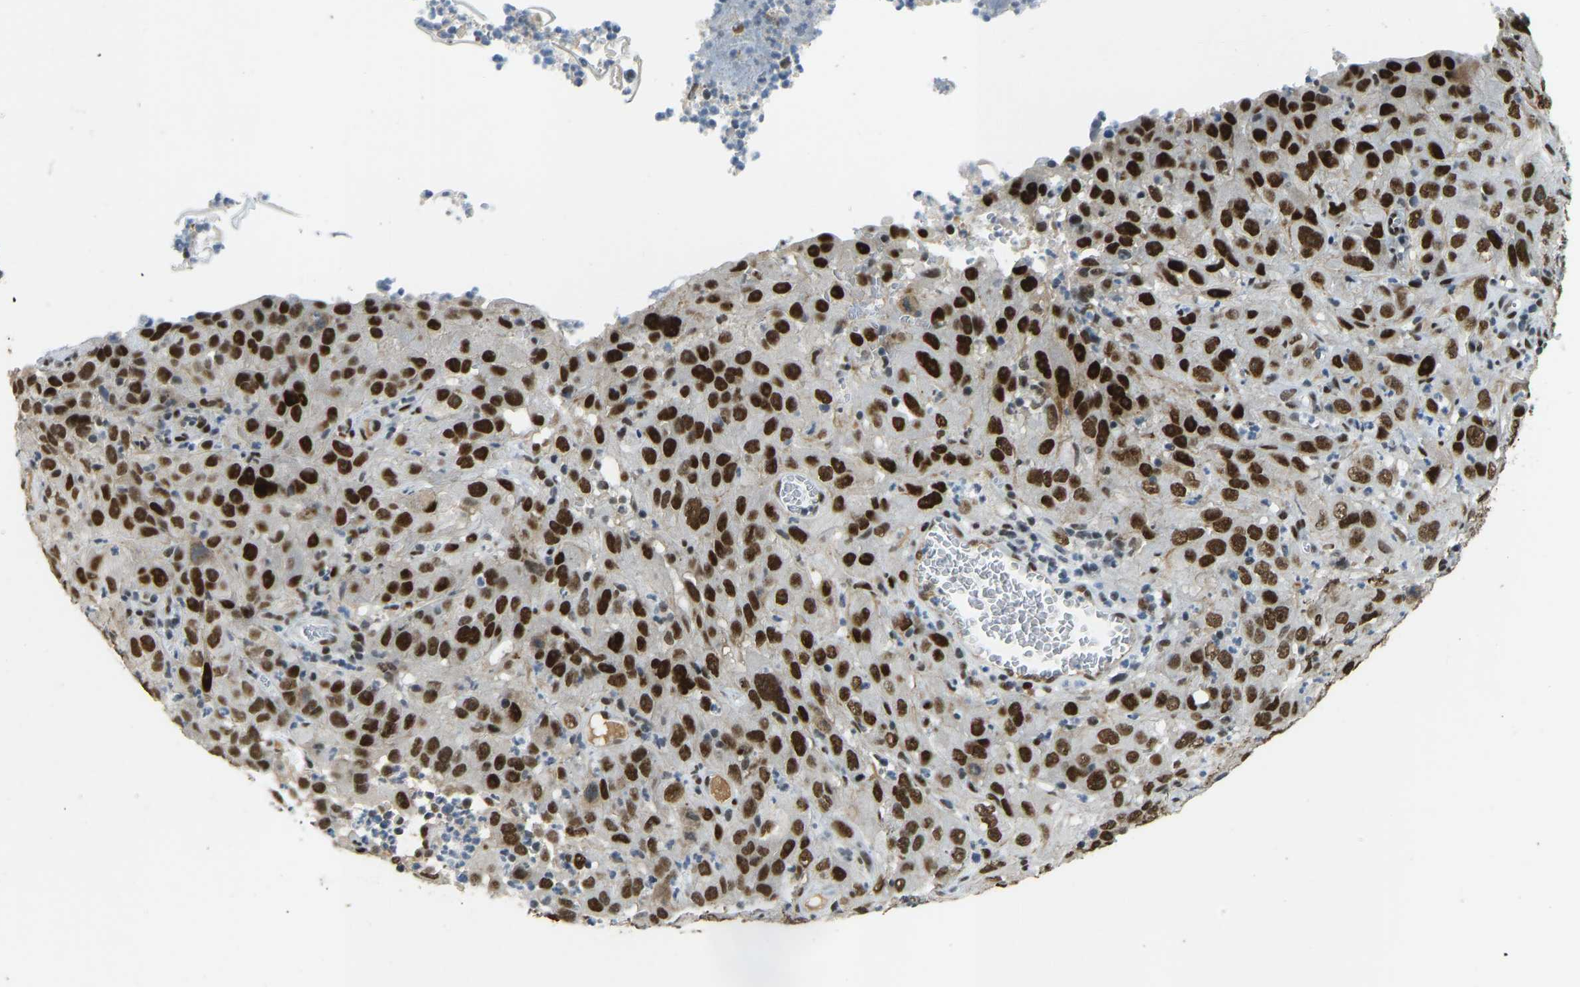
{"staining": {"intensity": "strong", "quantity": ">75%", "location": "nuclear"}, "tissue": "cervical cancer", "cell_type": "Tumor cells", "image_type": "cancer", "snomed": [{"axis": "morphology", "description": "Squamous cell carcinoma, NOS"}, {"axis": "topography", "description": "Cervix"}], "caption": "Protein expression analysis of cervical cancer shows strong nuclear expression in about >75% of tumor cells.", "gene": "FOXK1", "patient": {"sex": "female", "age": 32}}